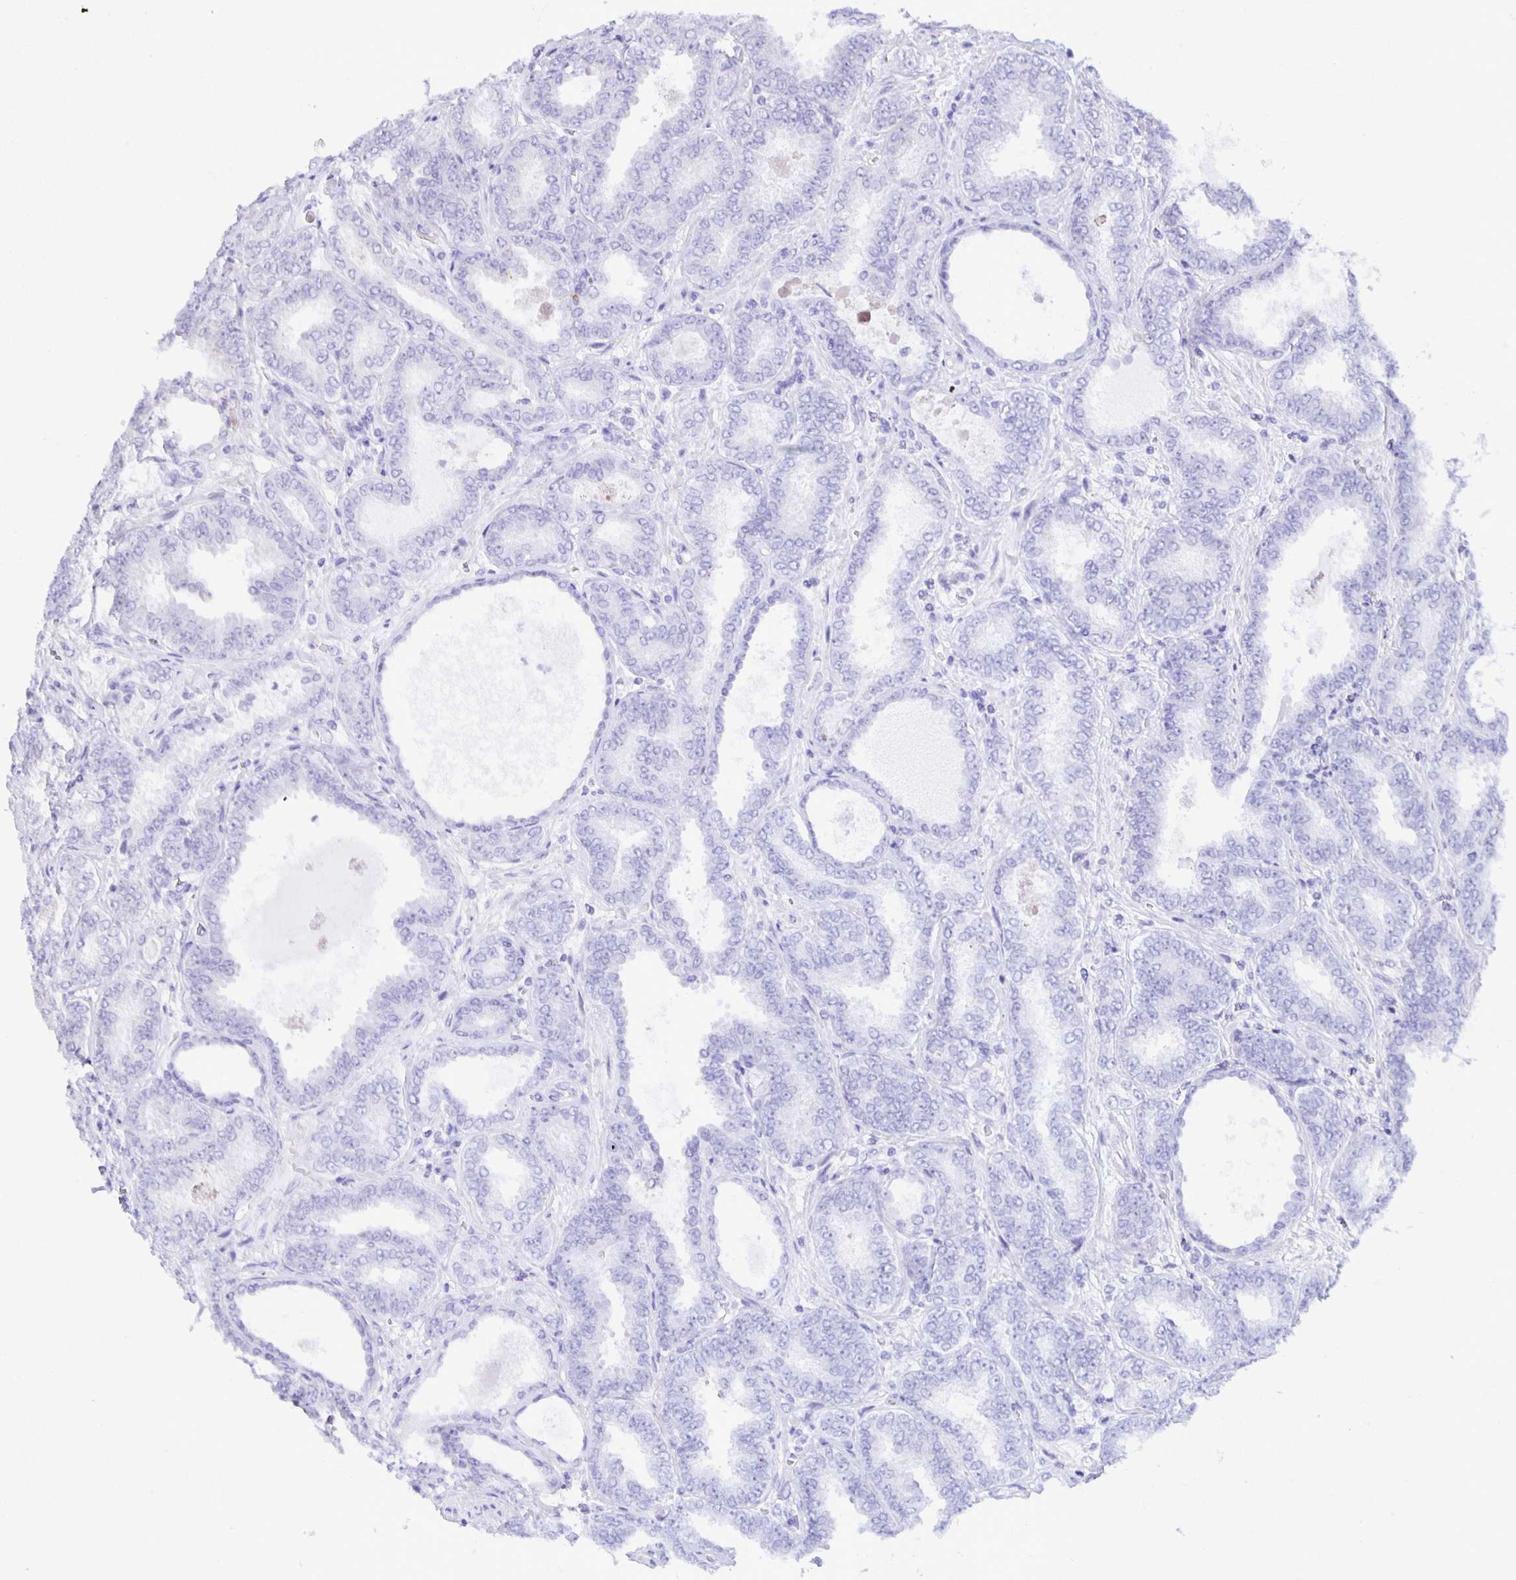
{"staining": {"intensity": "negative", "quantity": "none", "location": "none"}, "tissue": "prostate cancer", "cell_type": "Tumor cells", "image_type": "cancer", "snomed": [{"axis": "morphology", "description": "Adenocarcinoma, High grade"}, {"axis": "topography", "description": "Prostate"}], "caption": "High magnification brightfield microscopy of prostate cancer (adenocarcinoma (high-grade)) stained with DAB (3,3'-diaminobenzidine) (brown) and counterstained with hematoxylin (blue): tumor cells show no significant expression.", "gene": "MIEN1", "patient": {"sex": "male", "age": 72}}